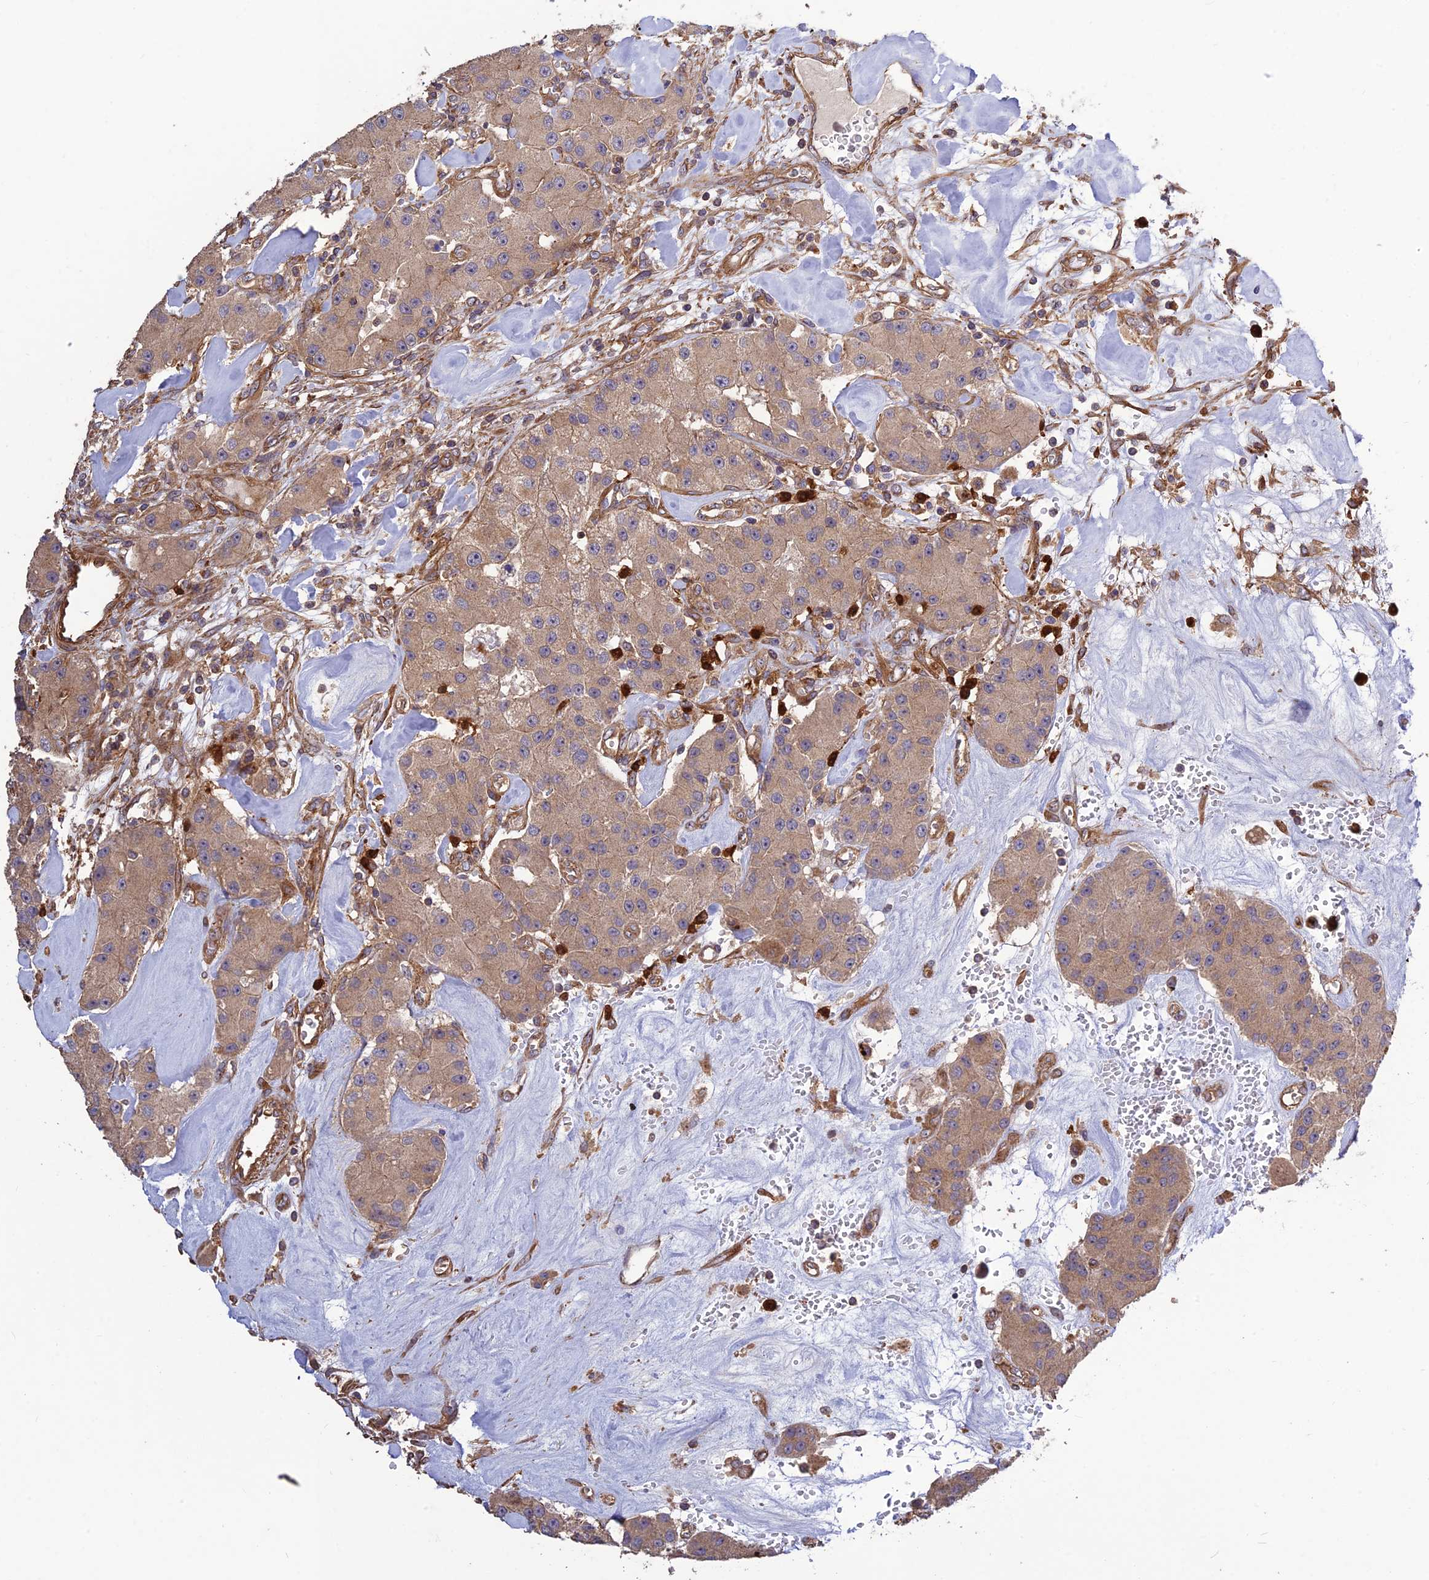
{"staining": {"intensity": "weak", "quantity": ">75%", "location": "cytoplasmic/membranous"}, "tissue": "carcinoid", "cell_type": "Tumor cells", "image_type": "cancer", "snomed": [{"axis": "morphology", "description": "Carcinoid, malignant, NOS"}, {"axis": "topography", "description": "Pancreas"}], "caption": "Immunohistochemical staining of human carcinoid (malignant) exhibits low levels of weak cytoplasmic/membranous protein staining in about >75% of tumor cells.", "gene": "TMEM131L", "patient": {"sex": "male", "age": 41}}